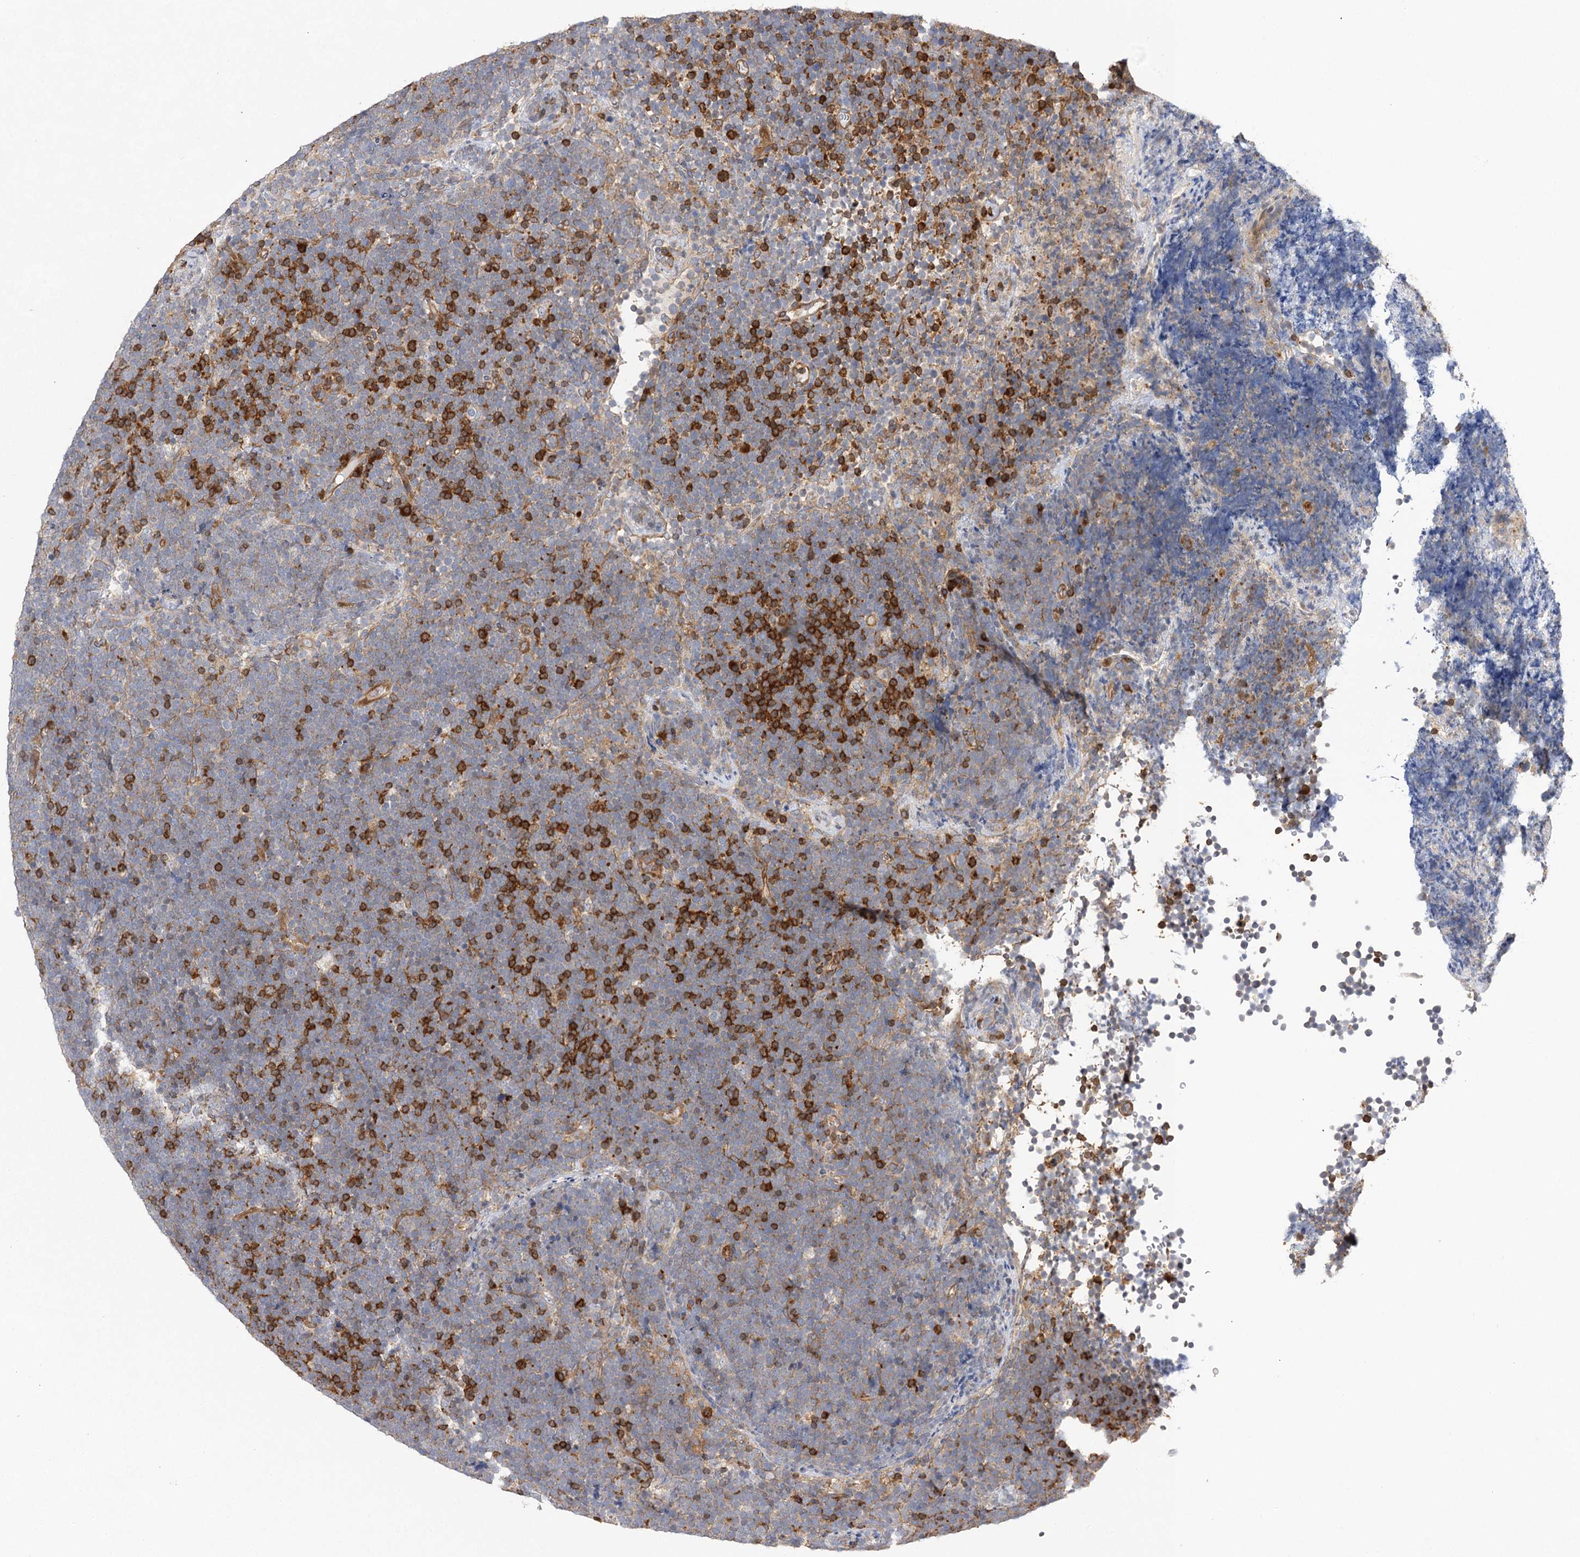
{"staining": {"intensity": "strong", "quantity": "<25%", "location": "cytoplasmic/membranous"}, "tissue": "lymphoma", "cell_type": "Tumor cells", "image_type": "cancer", "snomed": [{"axis": "morphology", "description": "Malignant lymphoma, non-Hodgkin's type, High grade"}, {"axis": "topography", "description": "Lymph node"}], "caption": "A high-resolution photomicrograph shows immunohistochemistry (IHC) staining of high-grade malignant lymphoma, non-Hodgkin's type, which demonstrates strong cytoplasmic/membranous expression in about <25% of tumor cells.", "gene": "VPS37B", "patient": {"sex": "male", "age": 13}}